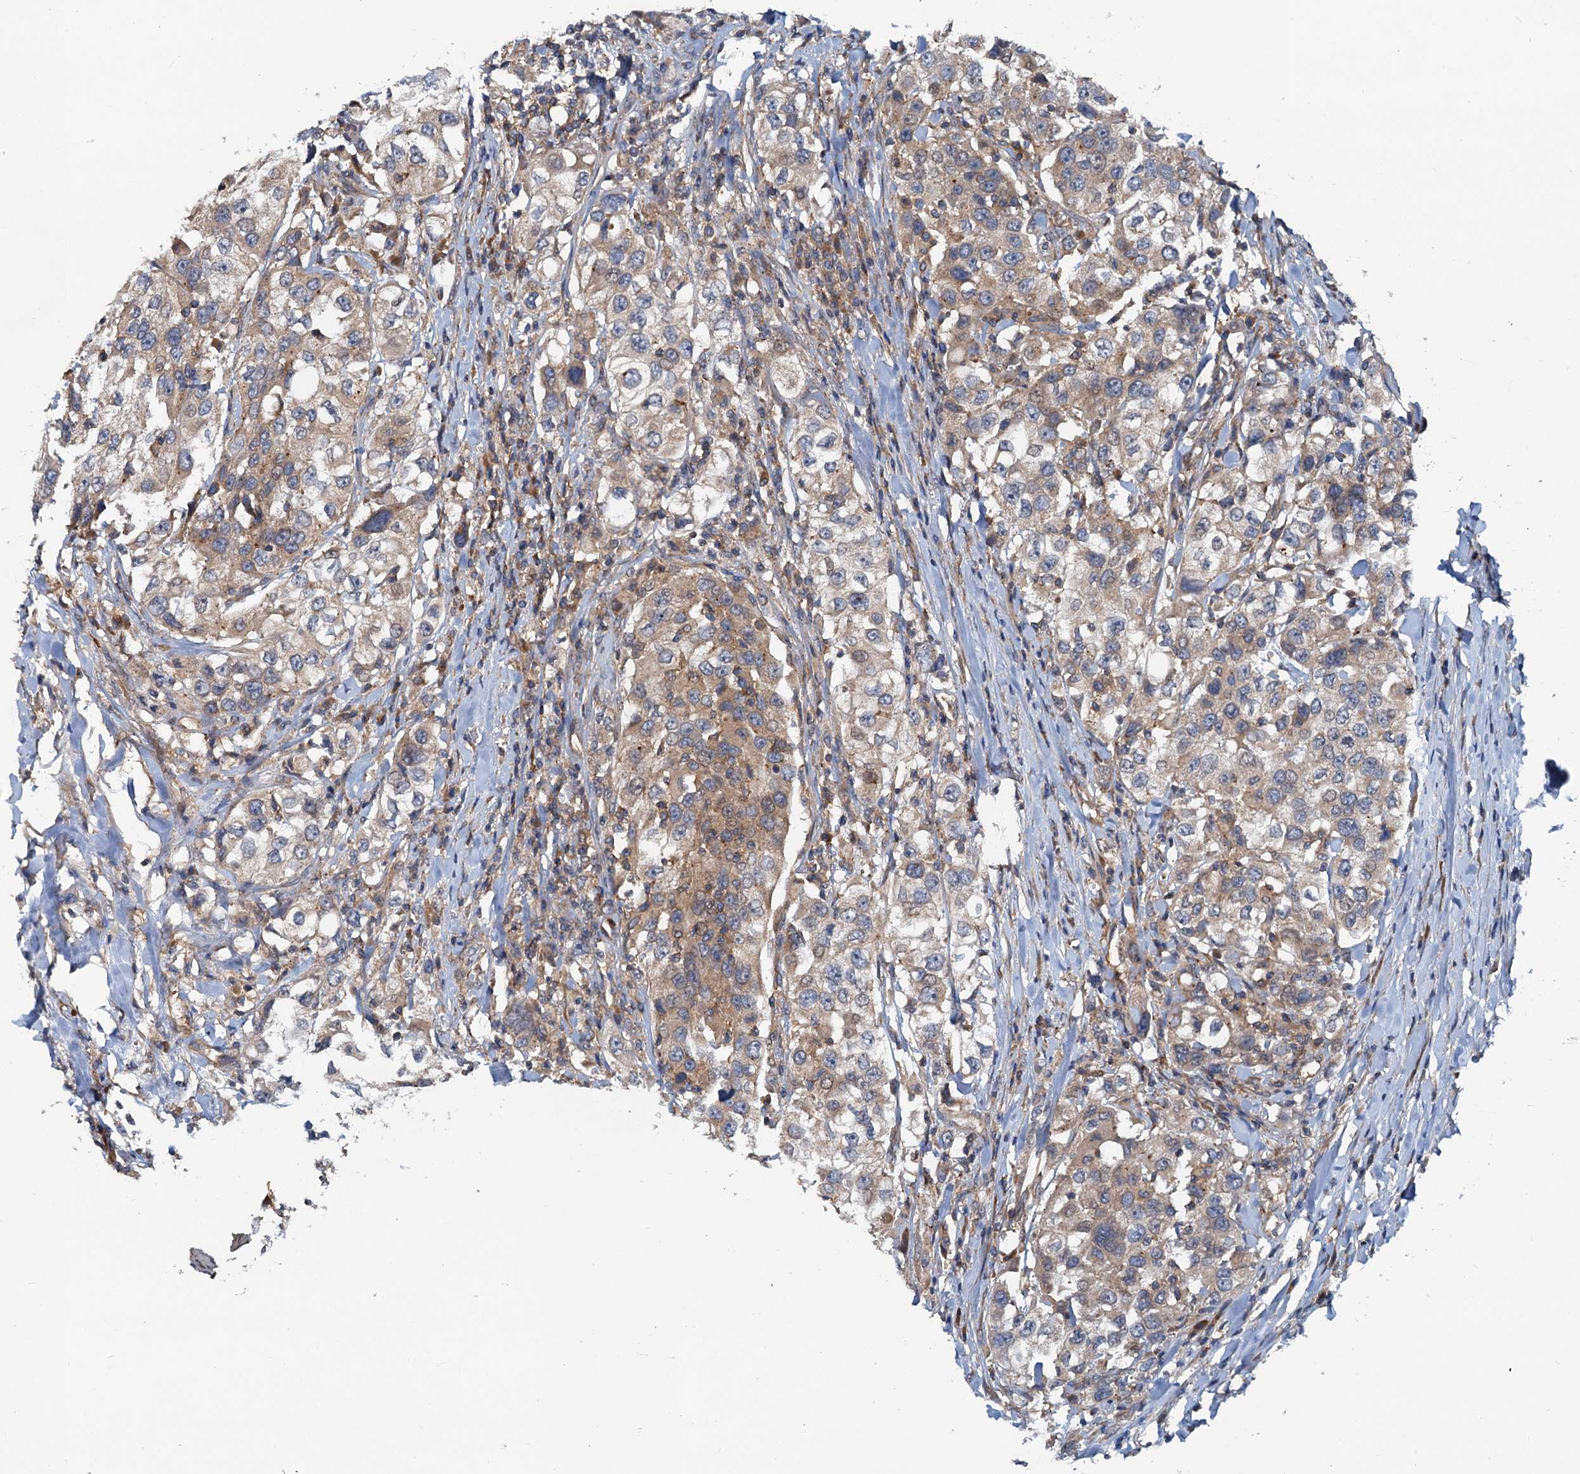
{"staining": {"intensity": "weak", "quantity": "25%-75%", "location": "cytoplasmic/membranous"}, "tissue": "urothelial cancer", "cell_type": "Tumor cells", "image_type": "cancer", "snomed": [{"axis": "morphology", "description": "Urothelial carcinoma, High grade"}, {"axis": "topography", "description": "Urinary bladder"}], "caption": "Immunohistochemistry (IHC) of urothelial cancer exhibits low levels of weak cytoplasmic/membranous expression in about 25%-75% of tumor cells.", "gene": "EFL1", "patient": {"sex": "female", "age": 80}}